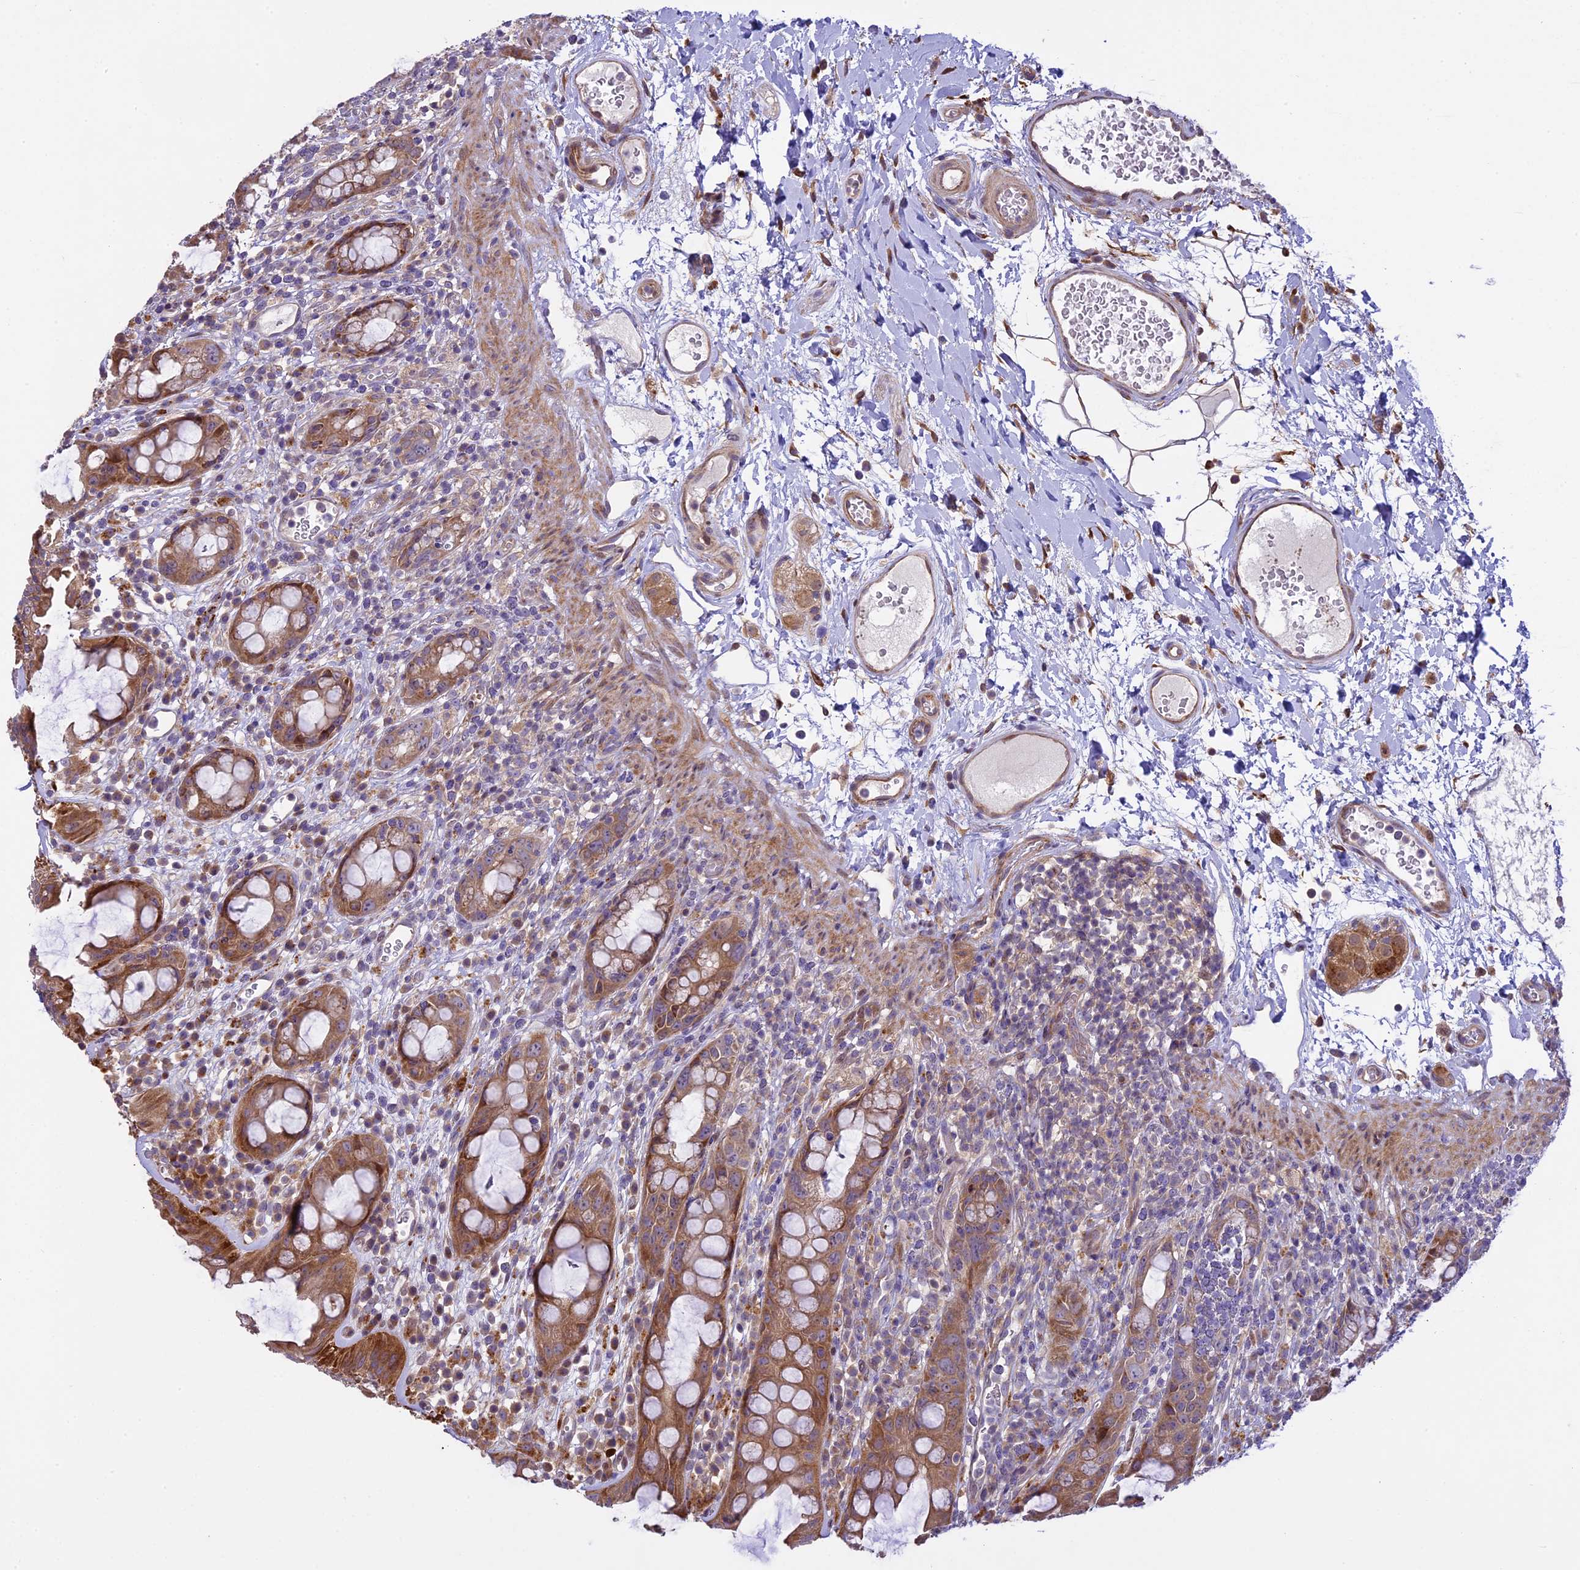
{"staining": {"intensity": "moderate", "quantity": ">75%", "location": "cytoplasmic/membranous"}, "tissue": "rectum", "cell_type": "Glandular cells", "image_type": "normal", "snomed": [{"axis": "morphology", "description": "Normal tissue, NOS"}, {"axis": "topography", "description": "Rectum"}], "caption": "Human rectum stained with a brown dye shows moderate cytoplasmic/membranous positive expression in about >75% of glandular cells.", "gene": "SPIRE1", "patient": {"sex": "female", "age": 57}}